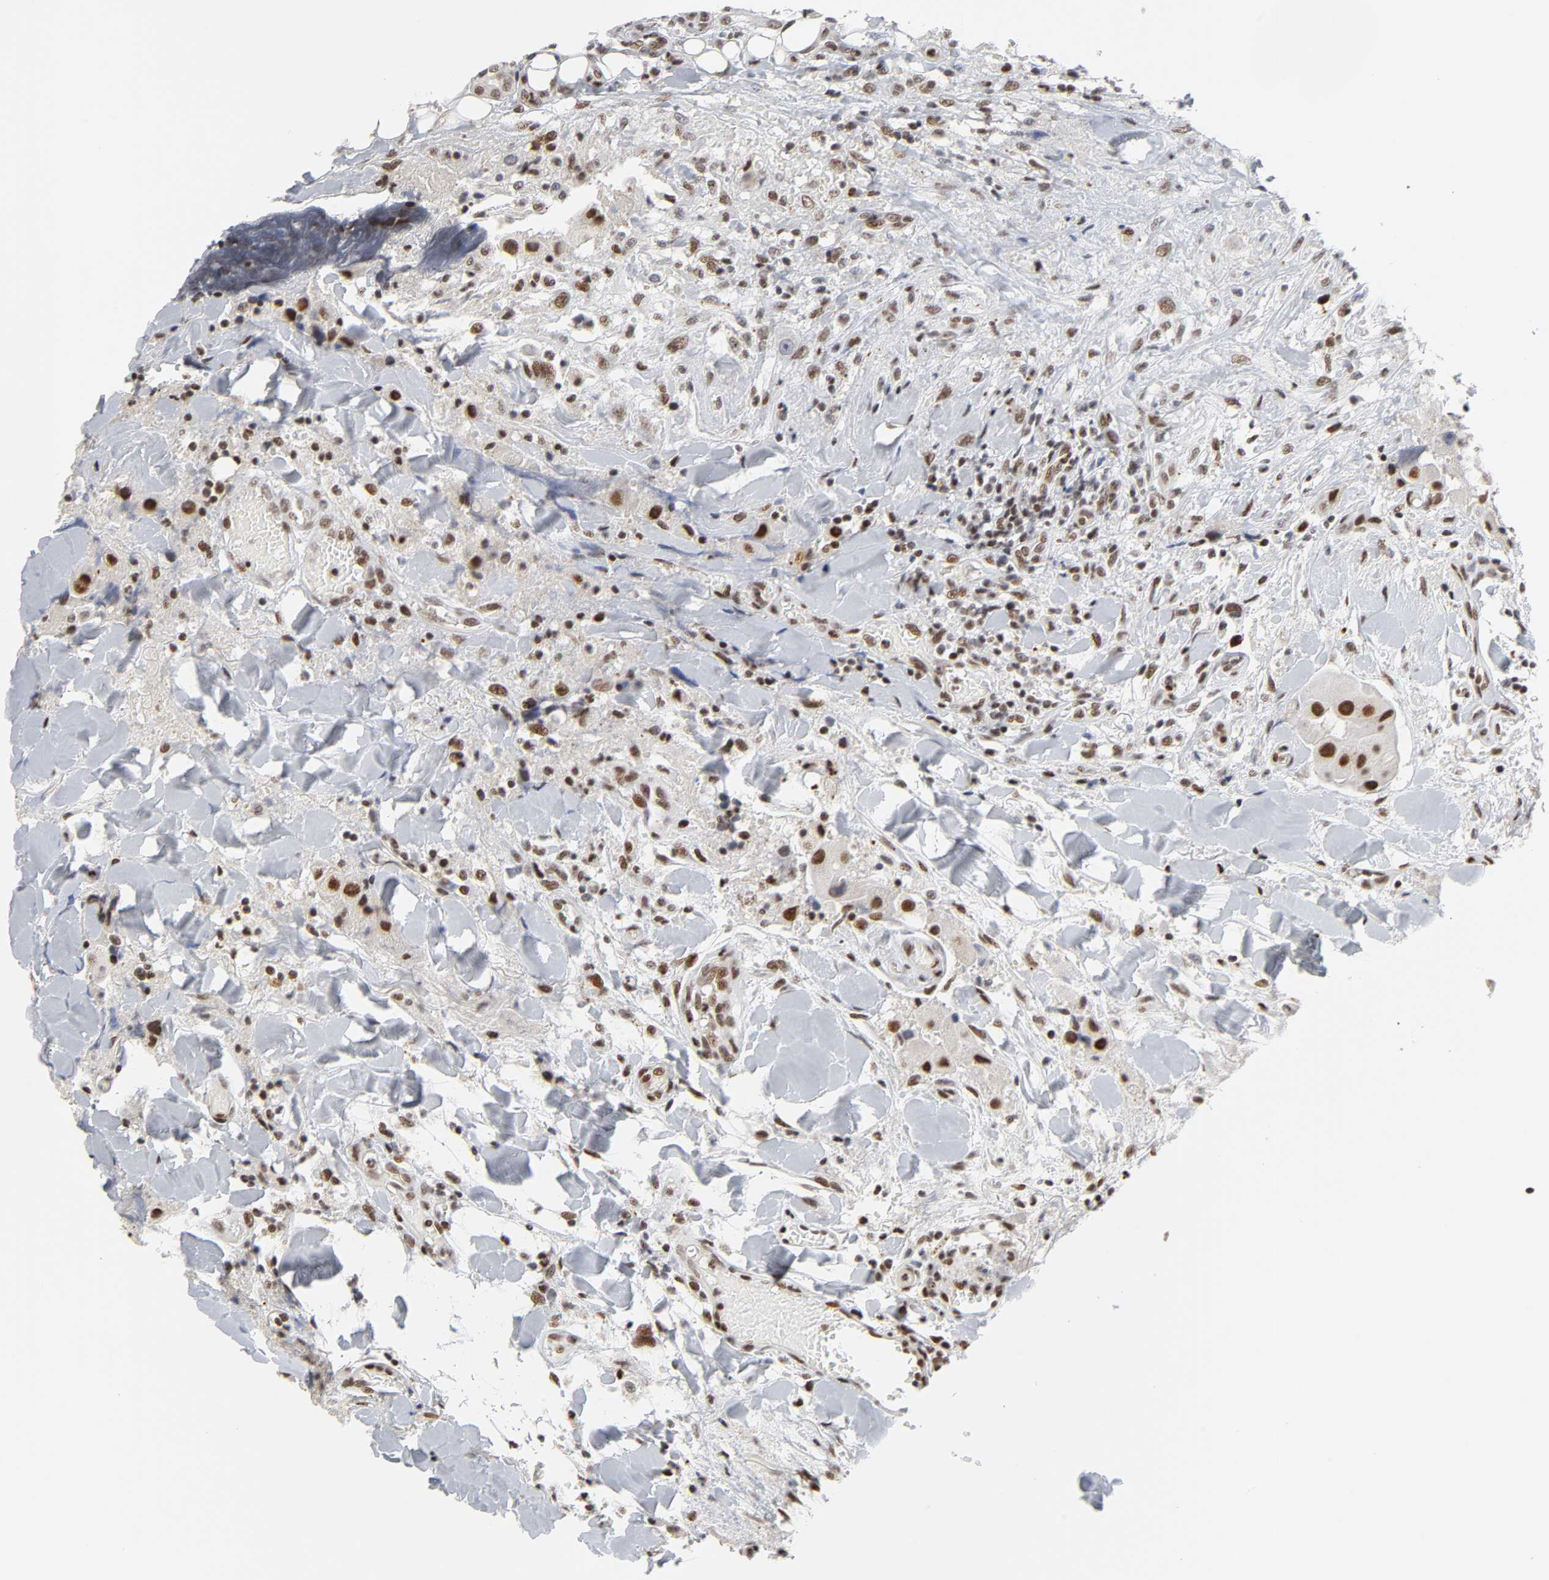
{"staining": {"intensity": "strong", "quantity": ">75%", "location": "nuclear"}, "tissue": "head and neck cancer", "cell_type": "Tumor cells", "image_type": "cancer", "snomed": [{"axis": "morphology", "description": "Normal tissue, NOS"}, {"axis": "morphology", "description": "Adenocarcinoma, NOS"}, {"axis": "topography", "description": "Salivary gland"}, {"axis": "topography", "description": "Head-Neck"}], "caption": "Head and neck cancer stained with DAB immunohistochemistry (IHC) exhibits high levels of strong nuclear positivity in approximately >75% of tumor cells.", "gene": "CREBBP", "patient": {"sex": "male", "age": 80}}